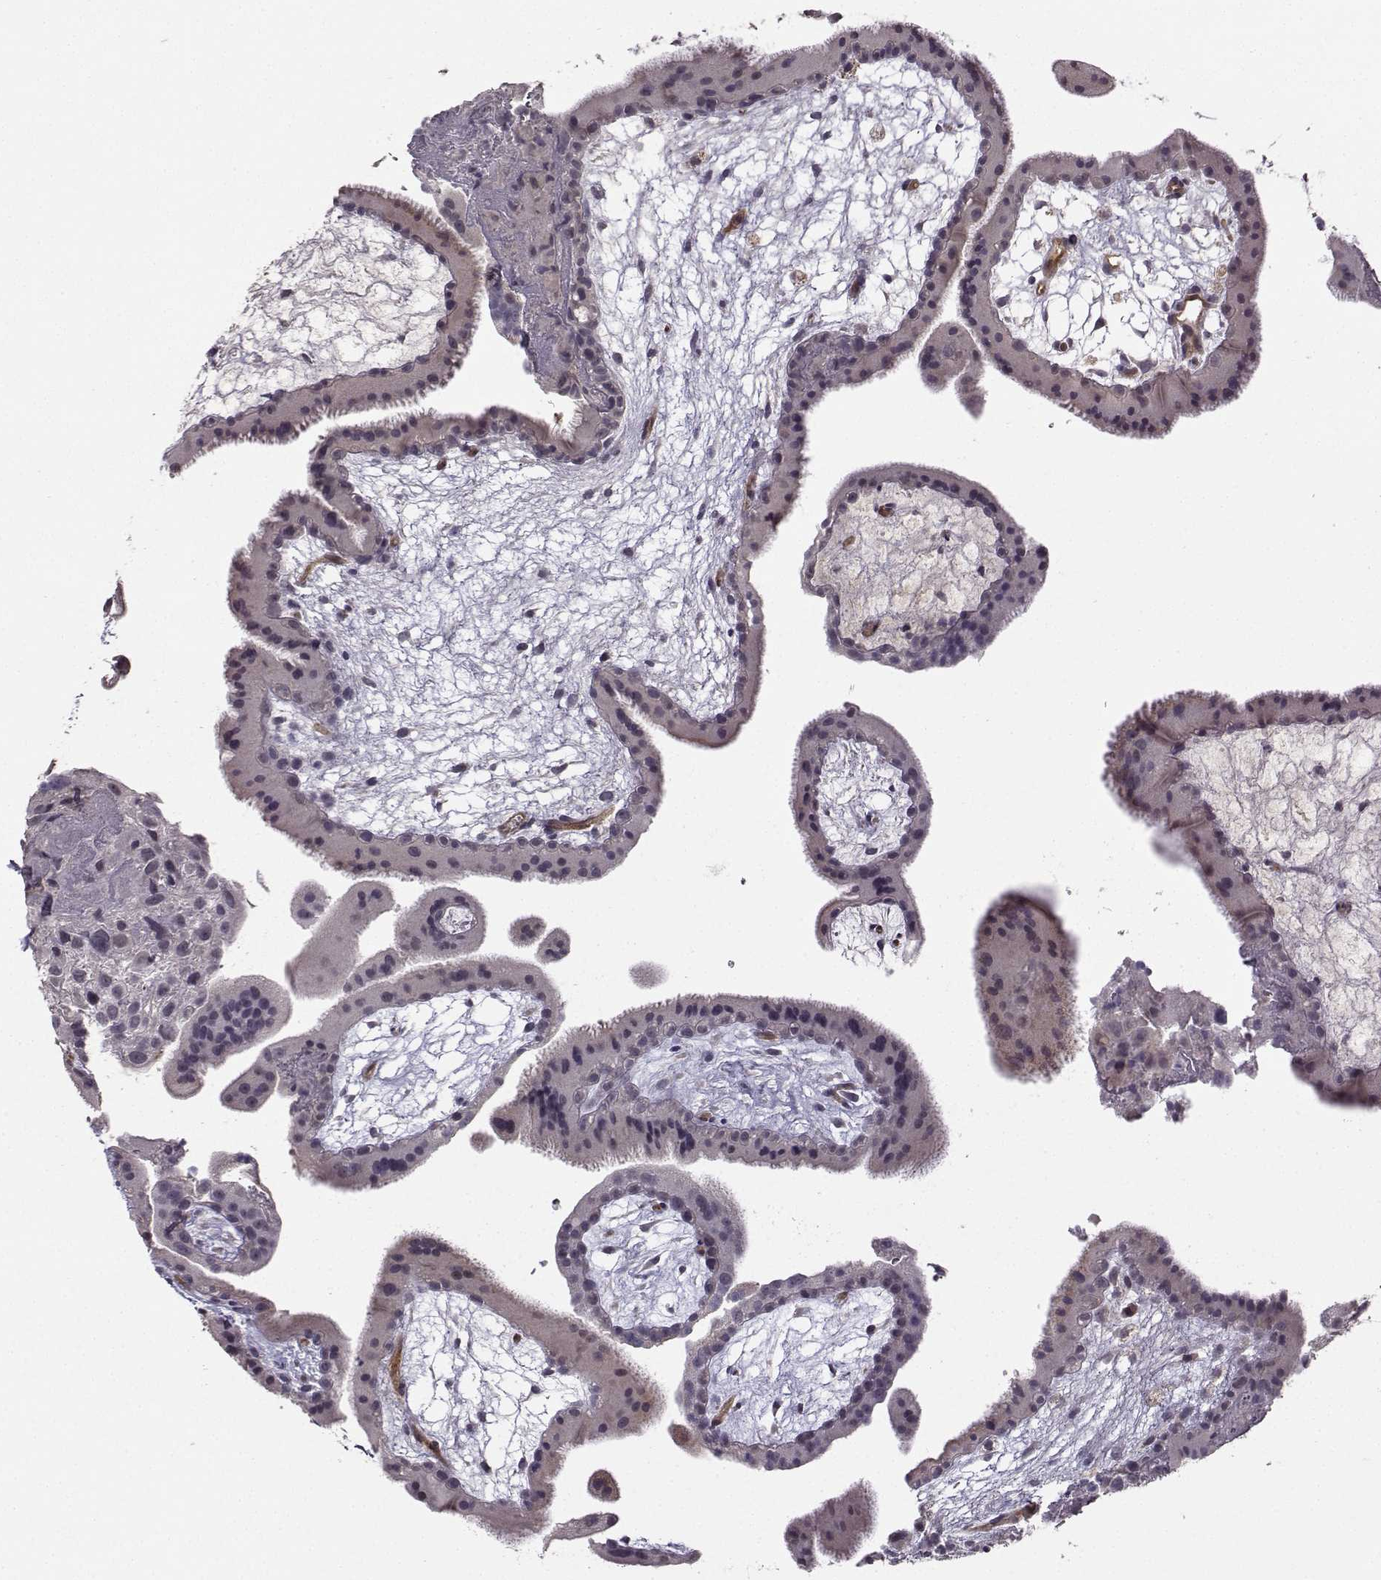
{"staining": {"intensity": "negative", "quantity": "none", "location": "none"}, "tissue": "placenta", "cell_type": "Decidual cells", "image_type": "normal", "snomed": [{"axis": "morphology", "description": "Normal tissue, NOS"}, {"axis": "topography", "description": "Placenta"}], "caption": "The histopathology image displays no staining of decidual cells in unremarkable placenta. (Stains: DAB (3,3'-diaminobenzidine) IHC with hematoxylin counter stain, Microscopy: brightfield microscopy at high magnification).", "gene": "NQO1", "patient": {"sex": "female", "age": 19}}